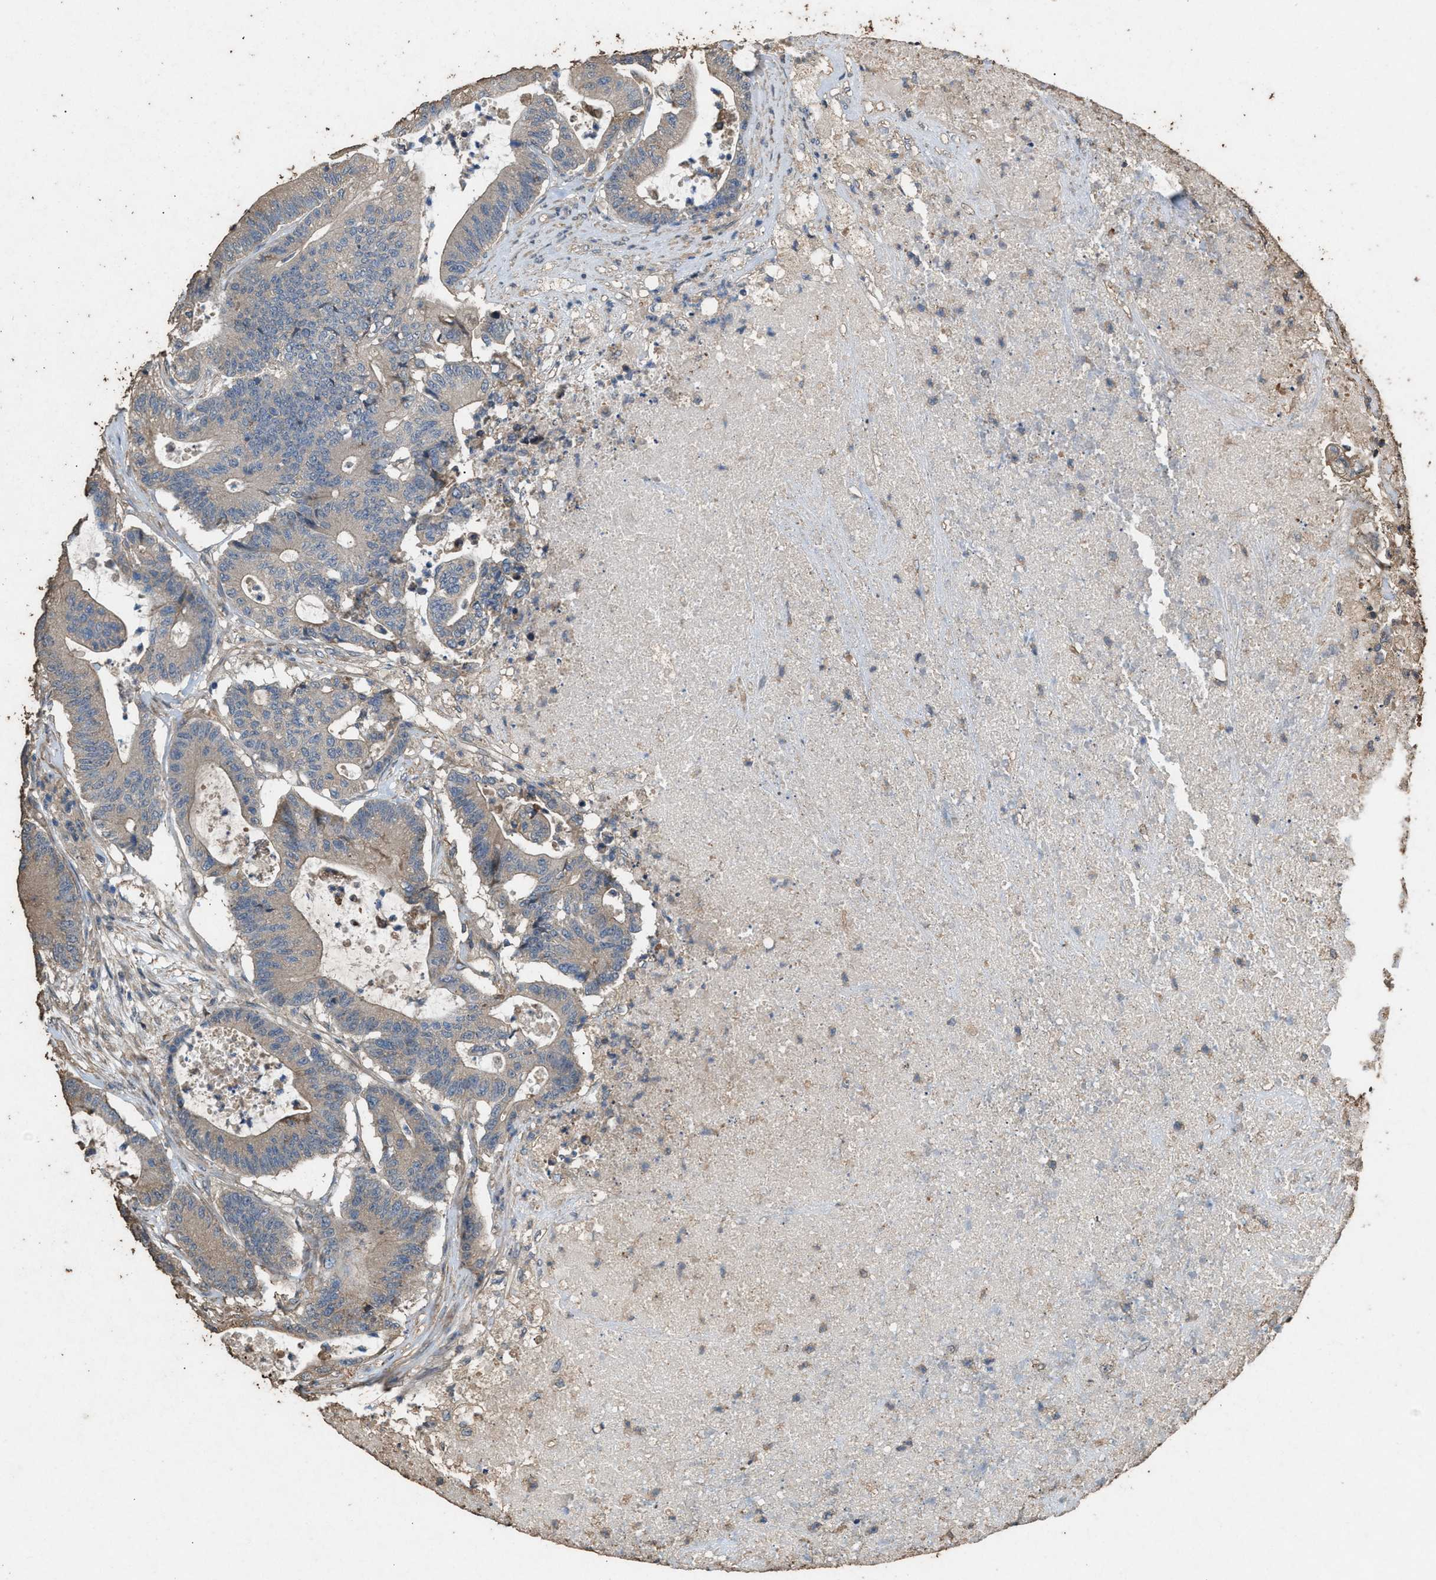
{"staining": {"intensity": "weak", "quantity": "<25%", "location": "cytoplasmic/membranous"}, "tissue": "colorectal cancer", "cell_type": "Tumor cells", "image_type": "cancer", "snomed": [{"axis": "morphology", "description": "Adenocarcinoma, NOS"}, {"axis": "topography", "description": "Colon"}], "caption": "Immunohistochemistry micrograph of human colorectal cancer stained for a protein (brown), which shows no positivity in tumor cells.", "gene": "DCAF7", "patient": {"sex": "female", "age": 84}}